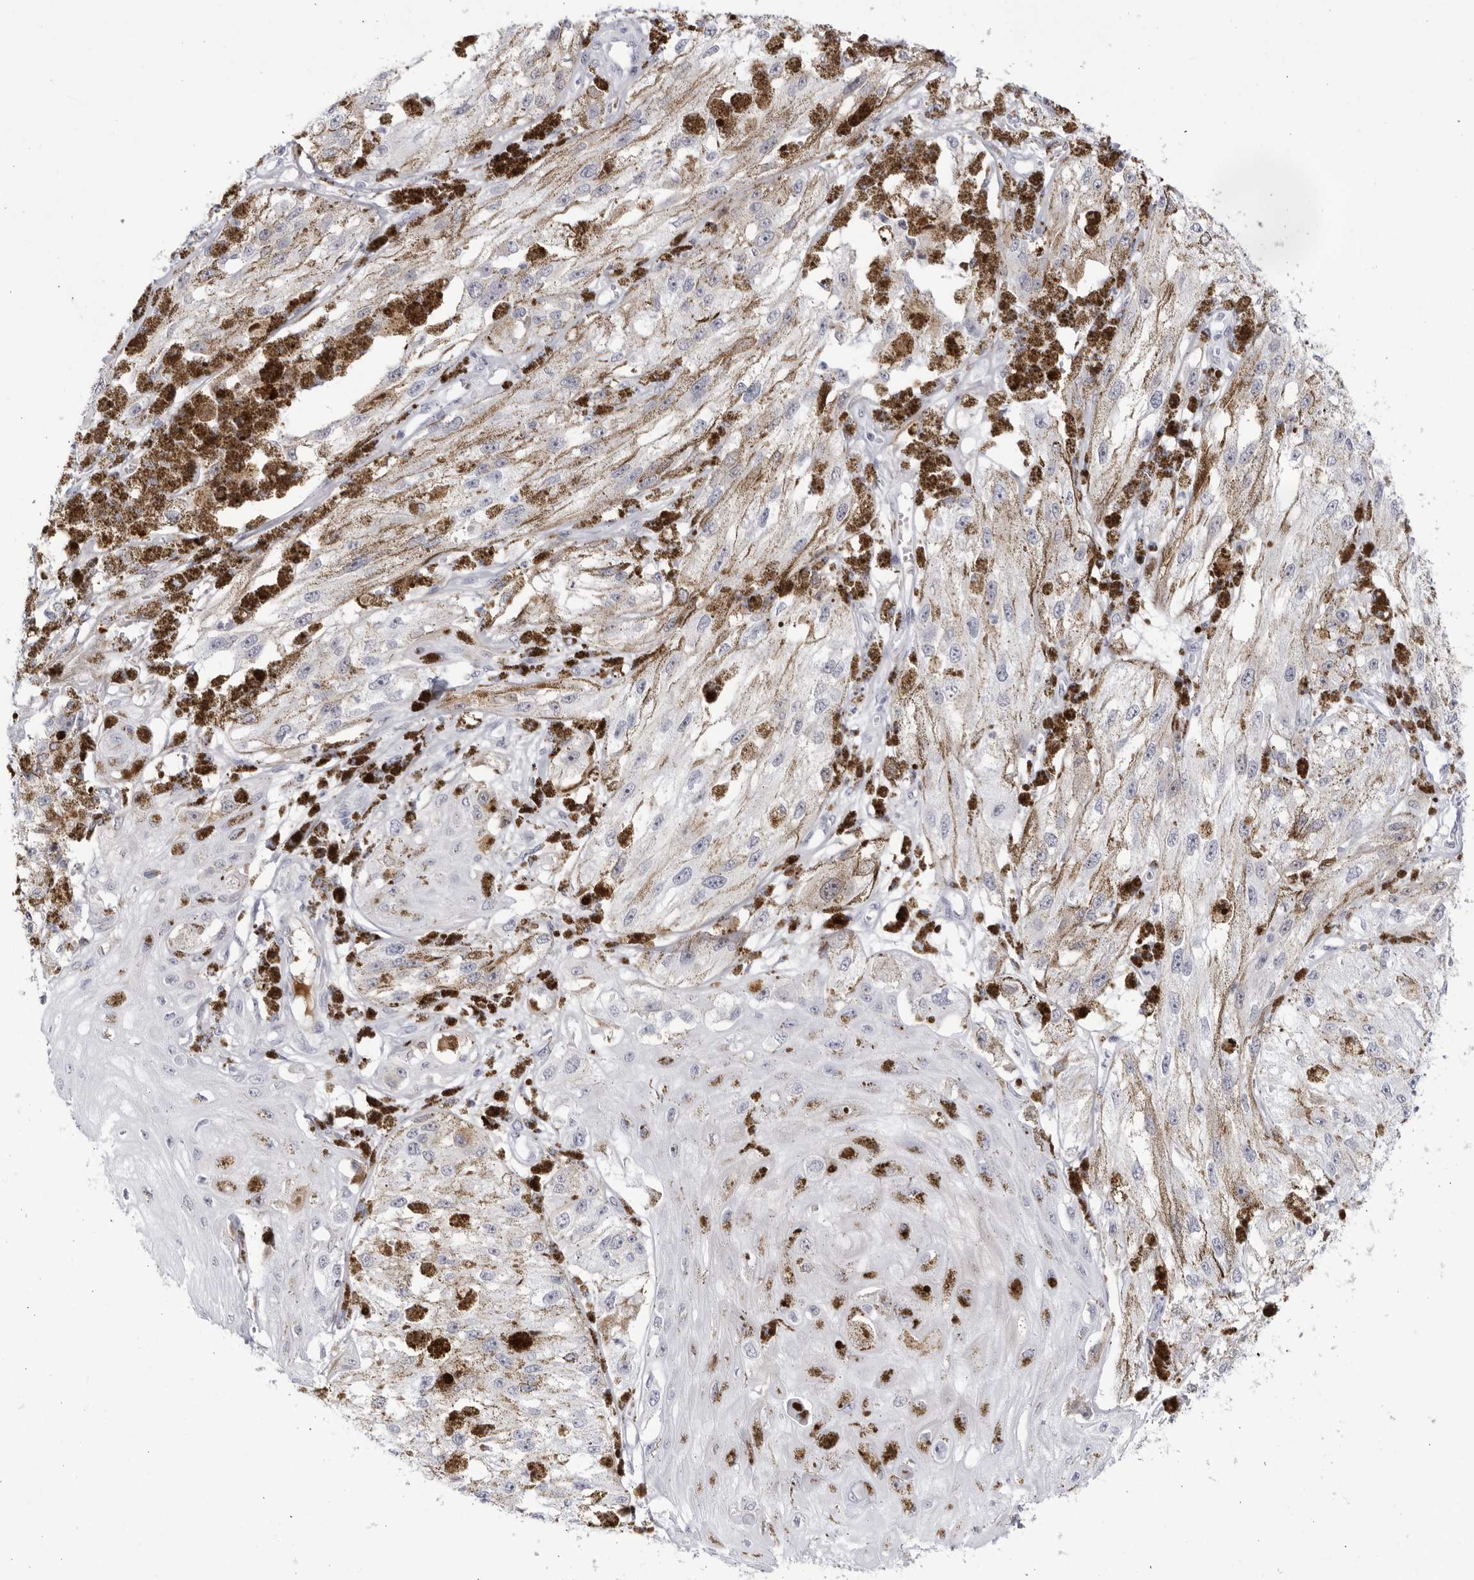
{"staining": {"intensity": "negative", "quantity": "none", "location": "none"}, "tissue": "melanoma", "cell_type": "Tumor cells", "image_type": "cancer", "snomed": [{"axis": "morphology", "description": "Malignant melanoma, NOS"}, {"axis": "topography", "description": "Skin"}], "caption": "Protein analysis of melanoma exhibits no significant expression in tumor cells.", "gene": "CNBD1", "patient": {"sex": "male", "age": 88}}